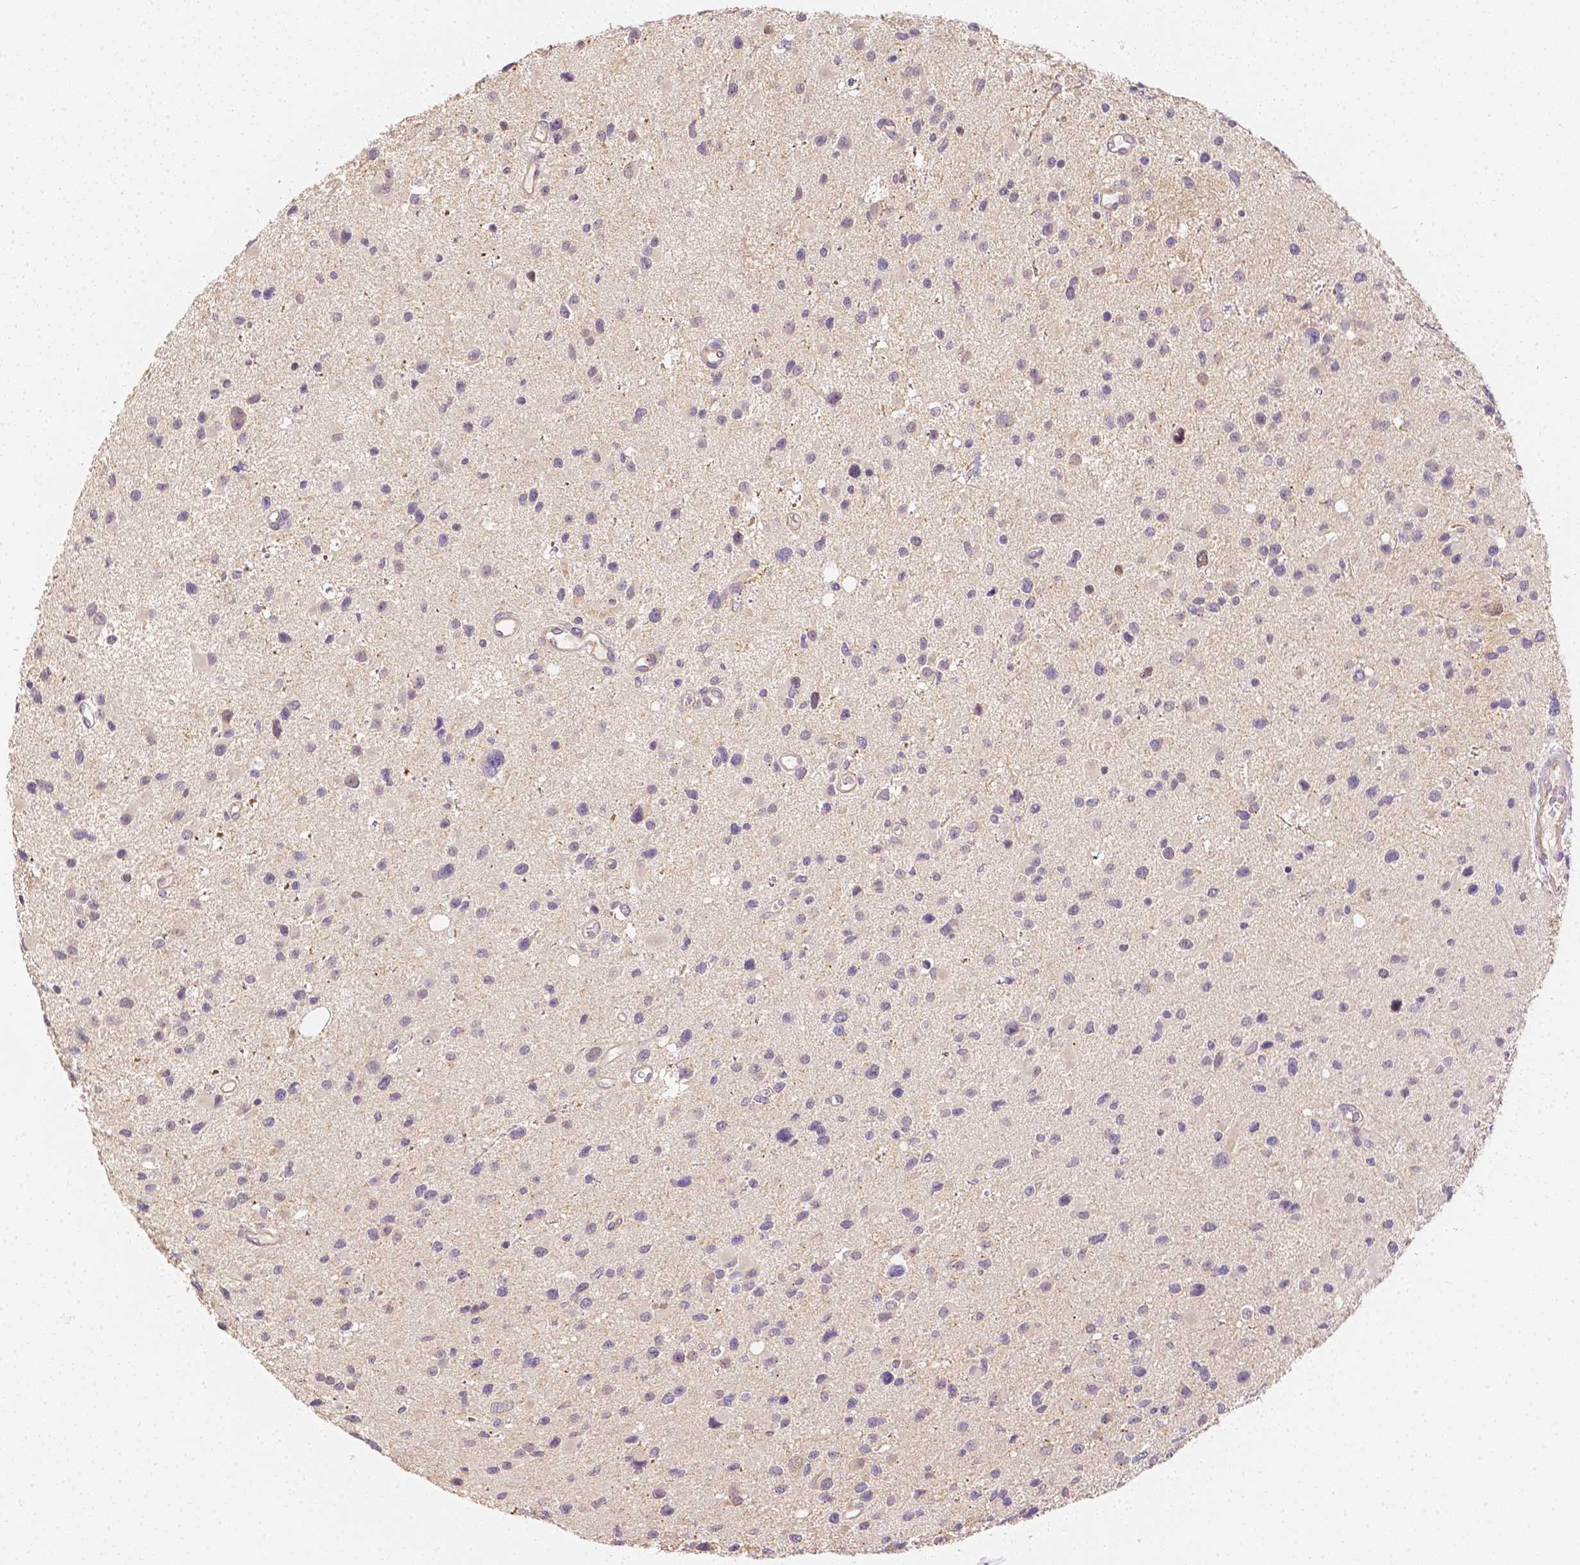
{"staining": {"intensity": "negative", "quantity": "none", "location": "none"}, "tissue": "glioma", "cell_type": "Tumor cells", "image_type": "cancer", "snomed": [{"axis": "morphology", "description": "Glioma, malignant, Low grade"}, {"axis": "topography", "description": "Brain"}], "caption": "A micrograph of human glioma is negative for staining in tumor cells.", "gene": "C10orf67", "patient": {"sex": "female", "age": 32}}